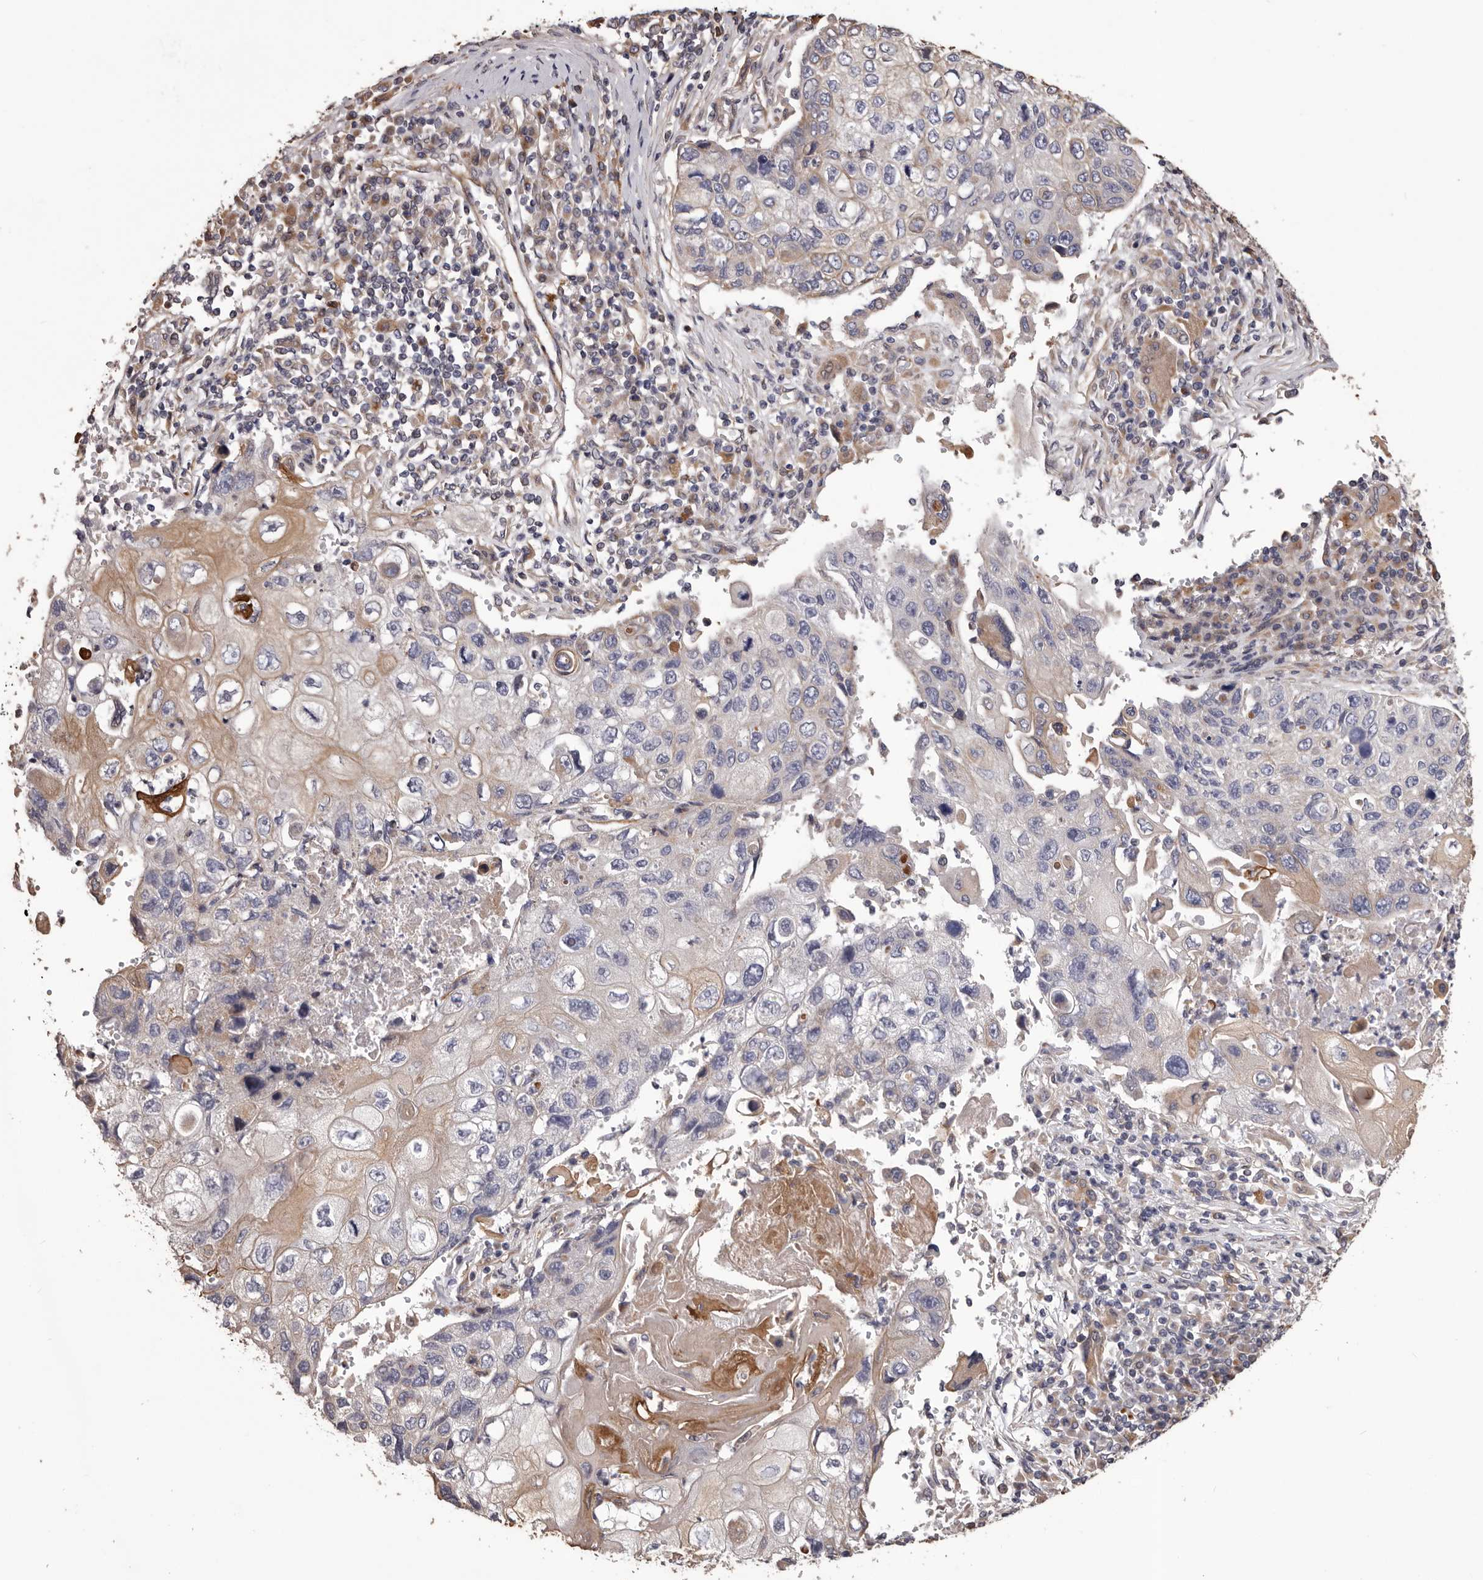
{"staining": {"intensity": "weak", "quantity": "<25%", "location": "cytoplasmic/membranous"}, "tissue": "lung cancer", "cell_type": "Tumor cells", "image_type": "cancer", "snomed": [{"axis": "morphology", "description": "Squamous cell carcinoma, NOS"}, {"axis": "topography", "description": "Lung"}], "caption": "Immunohistochemistry of squamous cell carcinoma (lung) exhibits no staining in tumor cells.", "gene": "CEP104", "patient": {"sex": "male", "age": 61}}